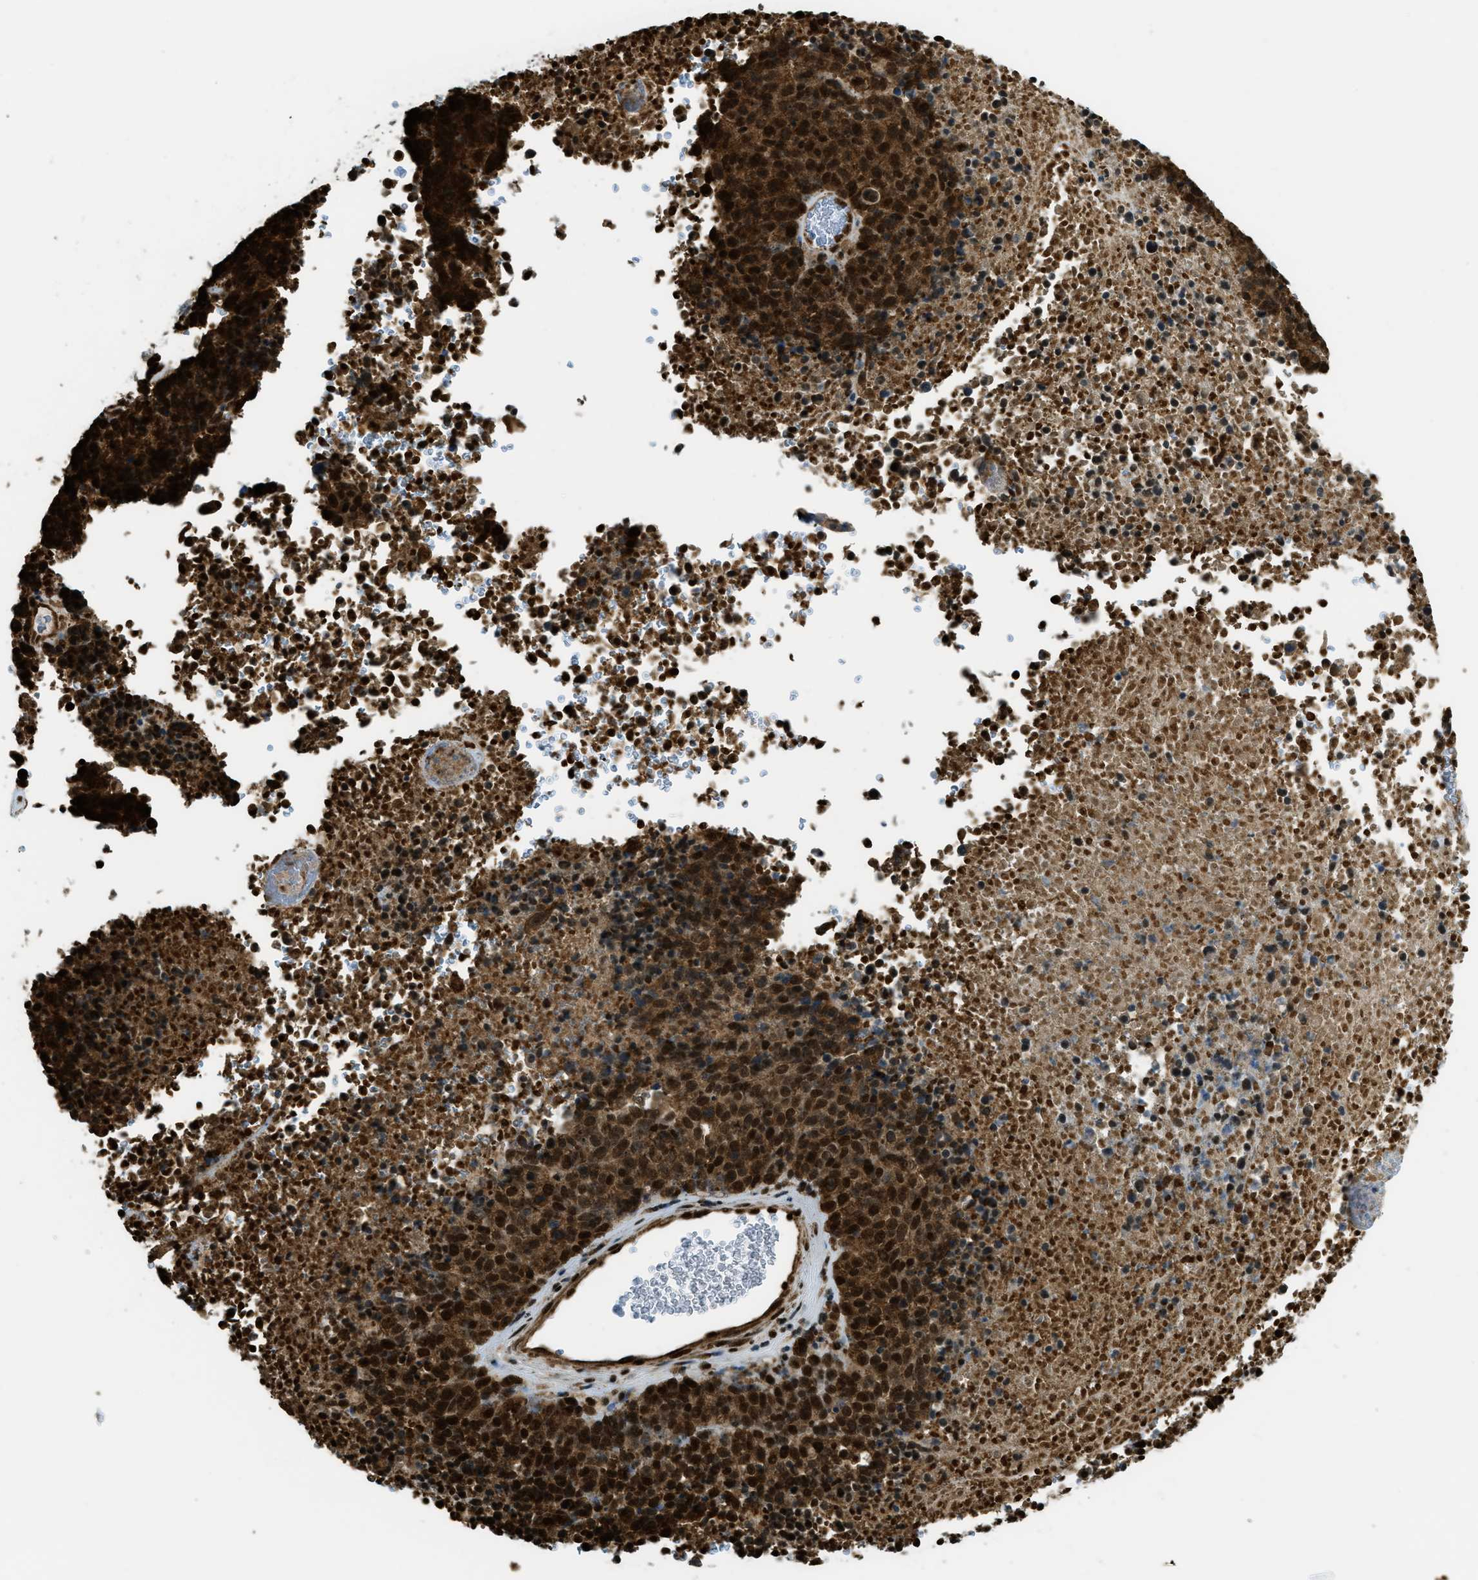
{"staining": {"intensity": "strong", "quantity": ">75%", "location": "cytoplasmic/membranous,nuclear"}, "tissue": "melanoma", "cell_type": "Tumor cells", "image_type": "cancer", "snomed": [{"axis": "morphology", "description": "Malignant melanoma, Metastatic site"}, {"axis": "topography", "description": "Cerebral cortex"}], "caption": "A high amount of strong cytoplasmic/membranous and nuclear staining is appreciated in about >75% of tumor cells in malignant melanoma (metastatic site) tissue. The staining is performed using DAB brown chromogen to label protein expression. The nuclei are counter-stained blue using hematoxylin.", "gene": "TNPO1", "patient": {"sex": "female", "age": 52}}